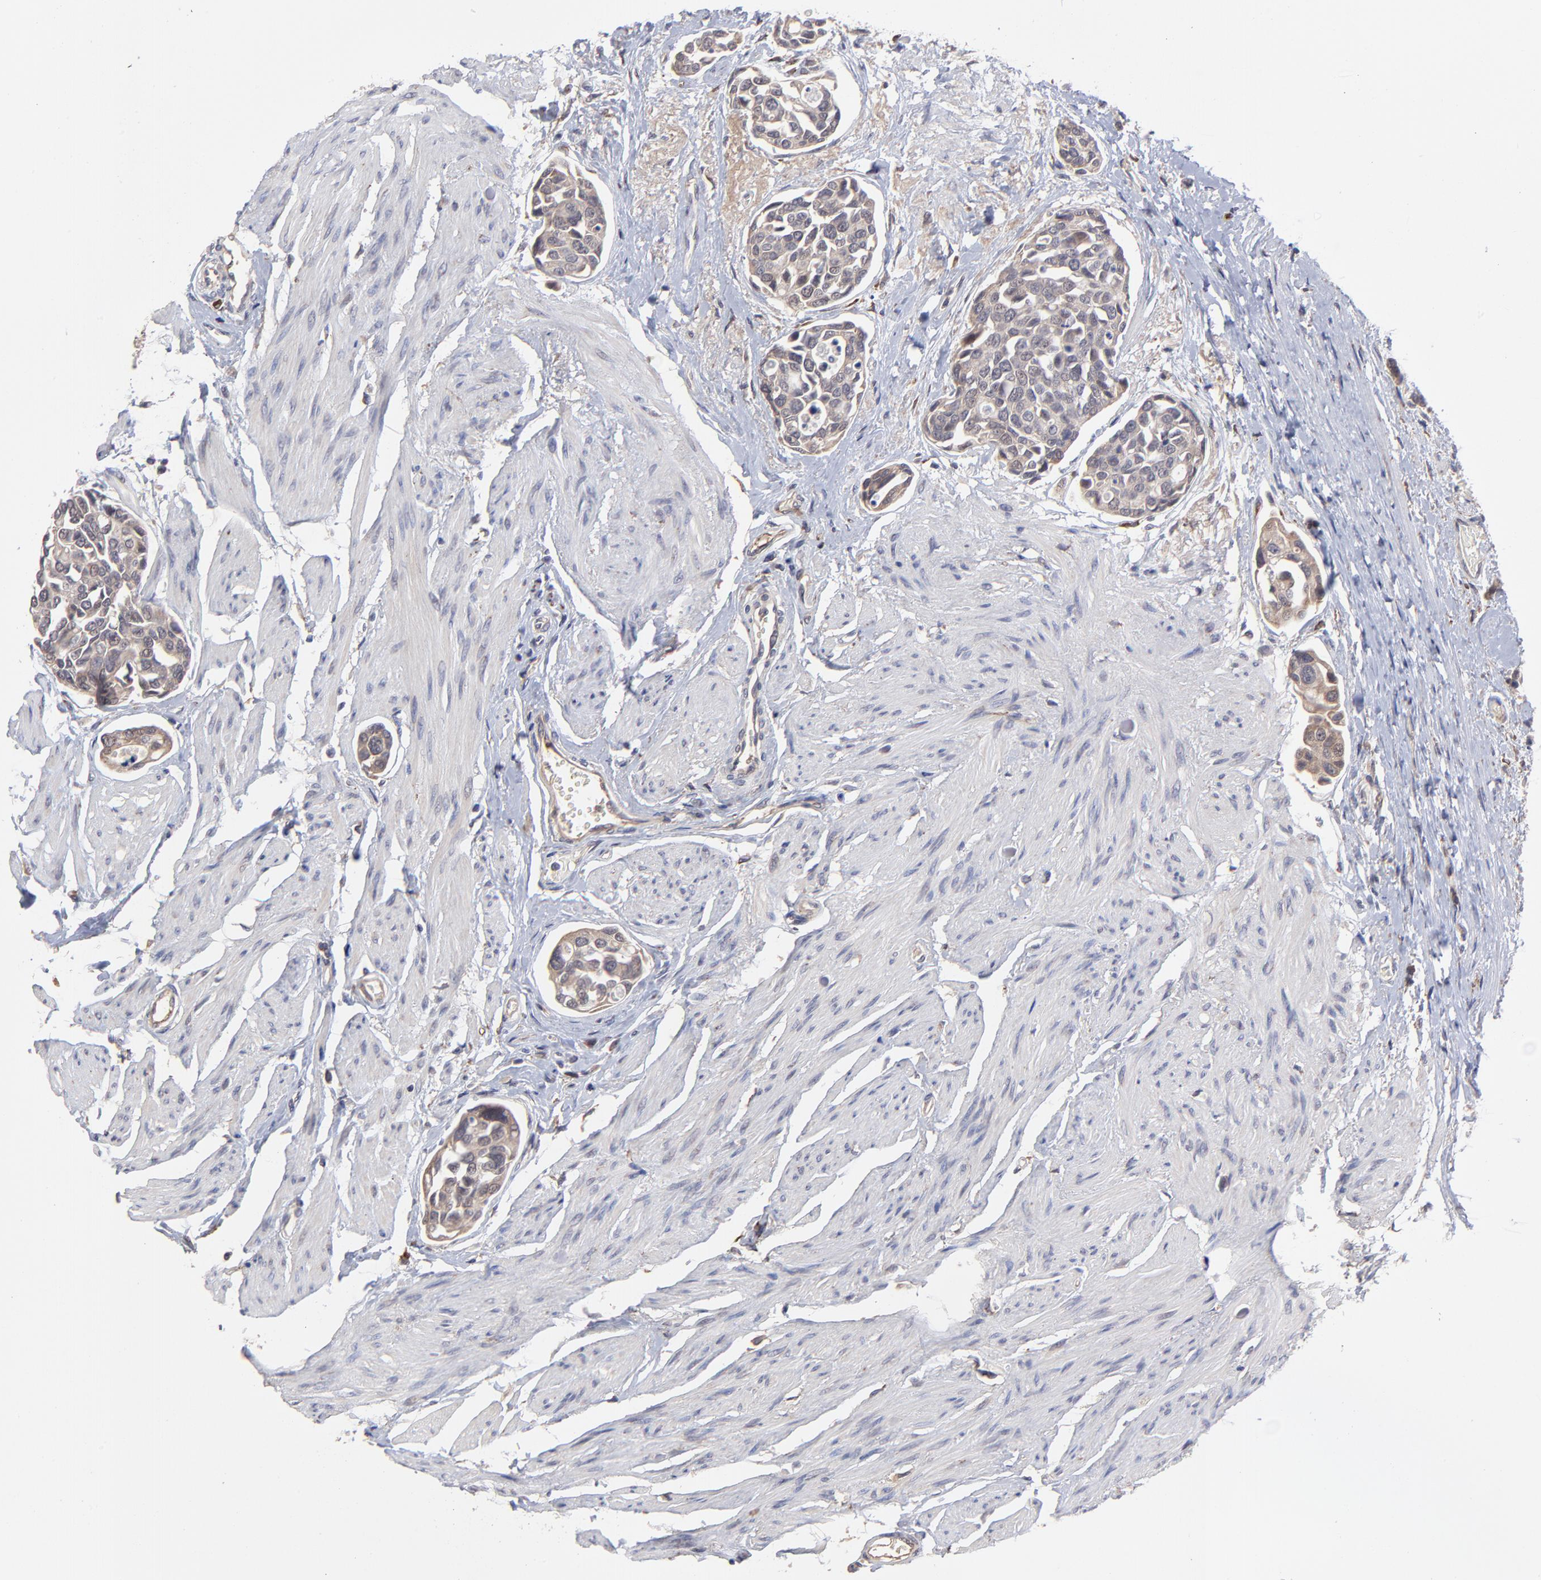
{"staining": {"intensity": "weak", "quantity": ">75%", "location": "cytoplasmic/membranous"}, "tissue": "urothelial cancer", "cell_type": "Tumor cells", "image_type": "cancer", "snomed": [{"axis": "morphology", "description": "Urothelial carcinoma, High grade"}, {"axis": "topography", "description": "Urinary bladder"}], "caption": "Urothelial carcinoma (high-grade) was stained to show a protein in brown. There is low levels of weak cytoplasmic/membranous staining in about >75% of tumor cells.", "gene": "CHL1", "patient": {"sex": "male", "age": 78}}